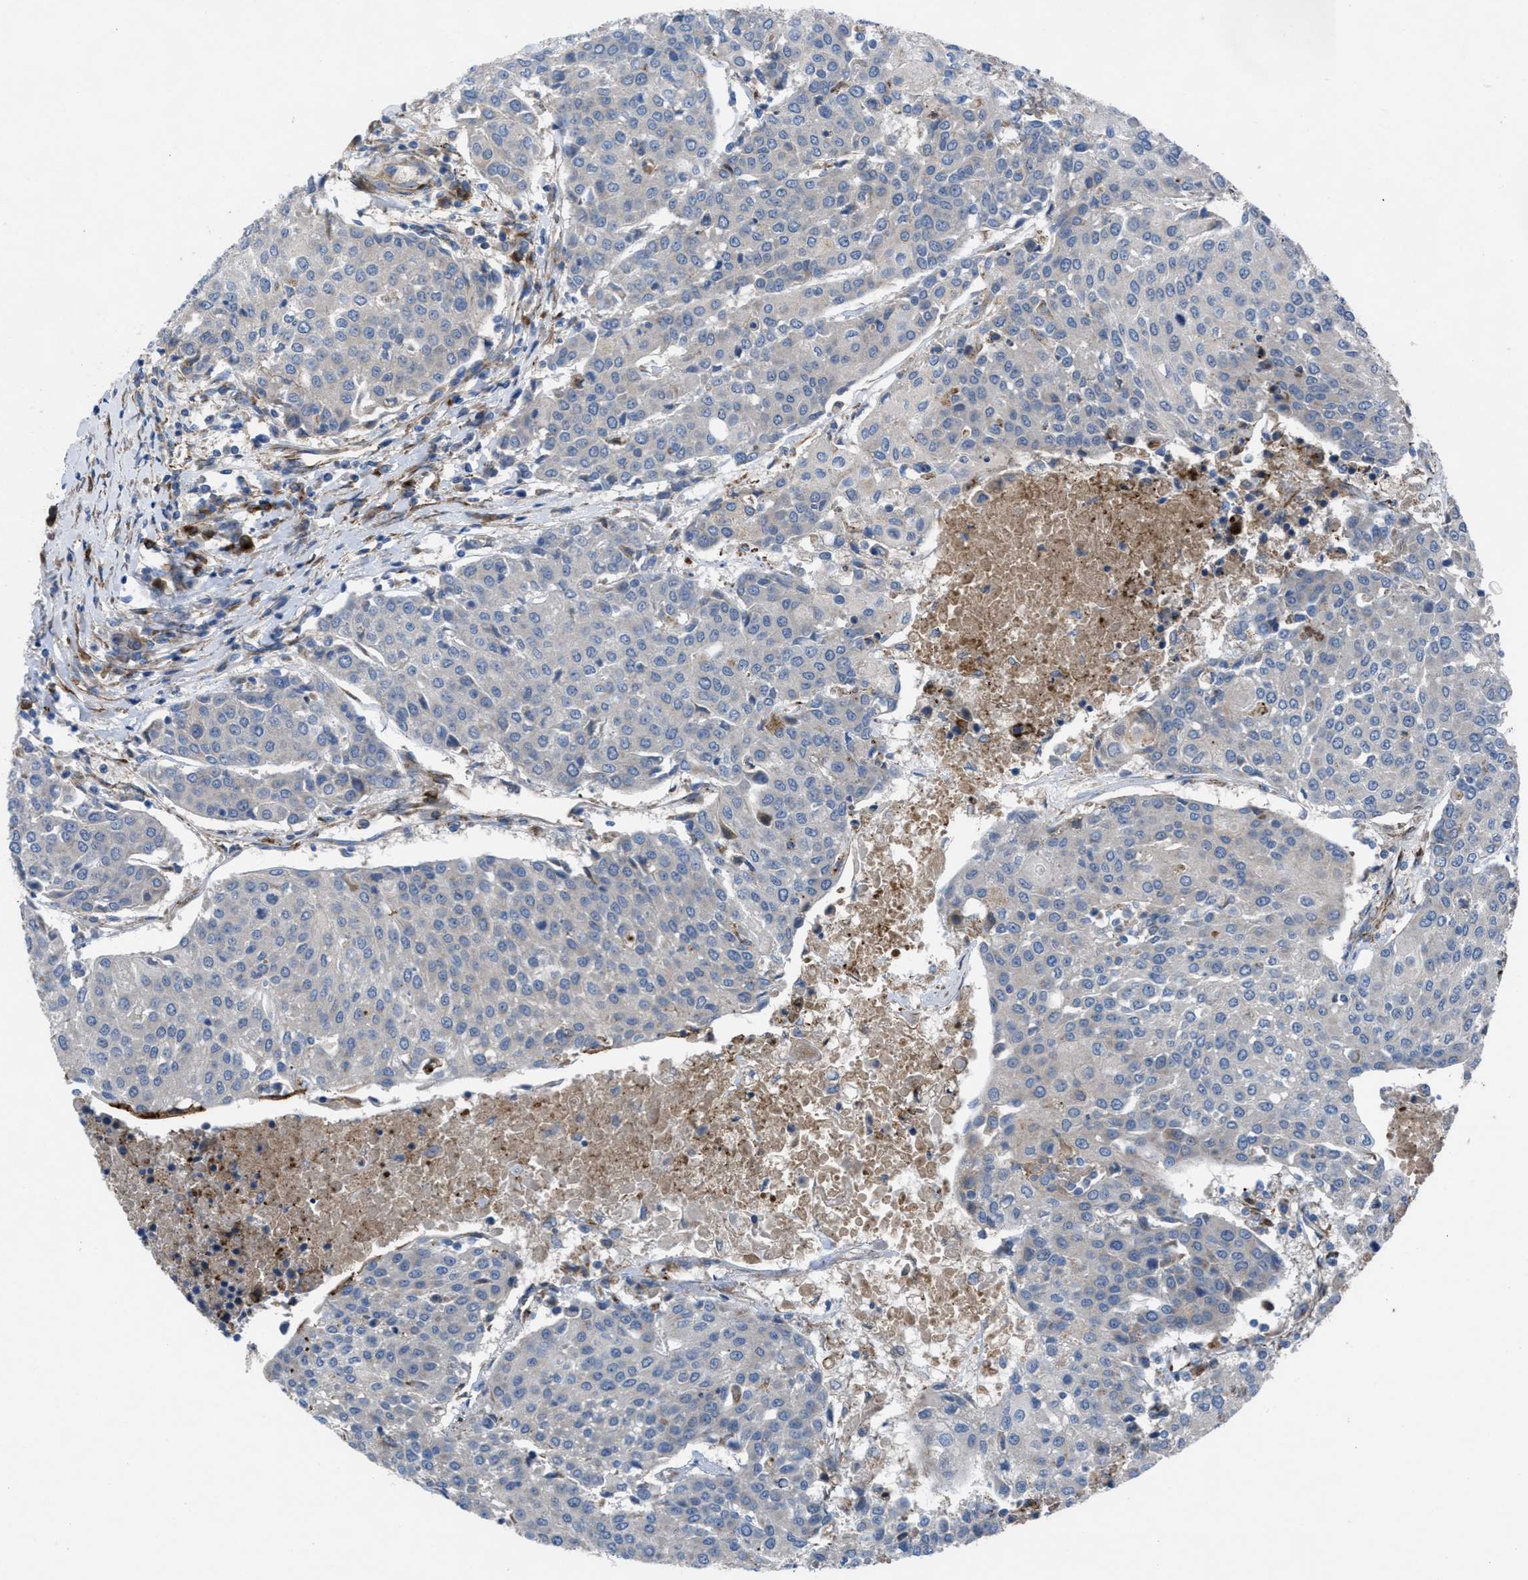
{"staining": {"intensity": "negative", "quantity": "none", "location": "none"}, "tissue": "urothelial cancer", "cell_type": "Tumor cells", "image_type": "cancer", "snomed": [{"axis": "morphology", "description": "Urothelial carcinoma, High grade"}, {"axis": "topography", "description": "Urinary bladder"}], "caption": "Immunohistochemistry (IHC) of high-grade urothelial carcinoma exhibits no positivity in tumor cells.", "gene": "SLC6A9", "patient": {"sex": "female", "age": 85}}